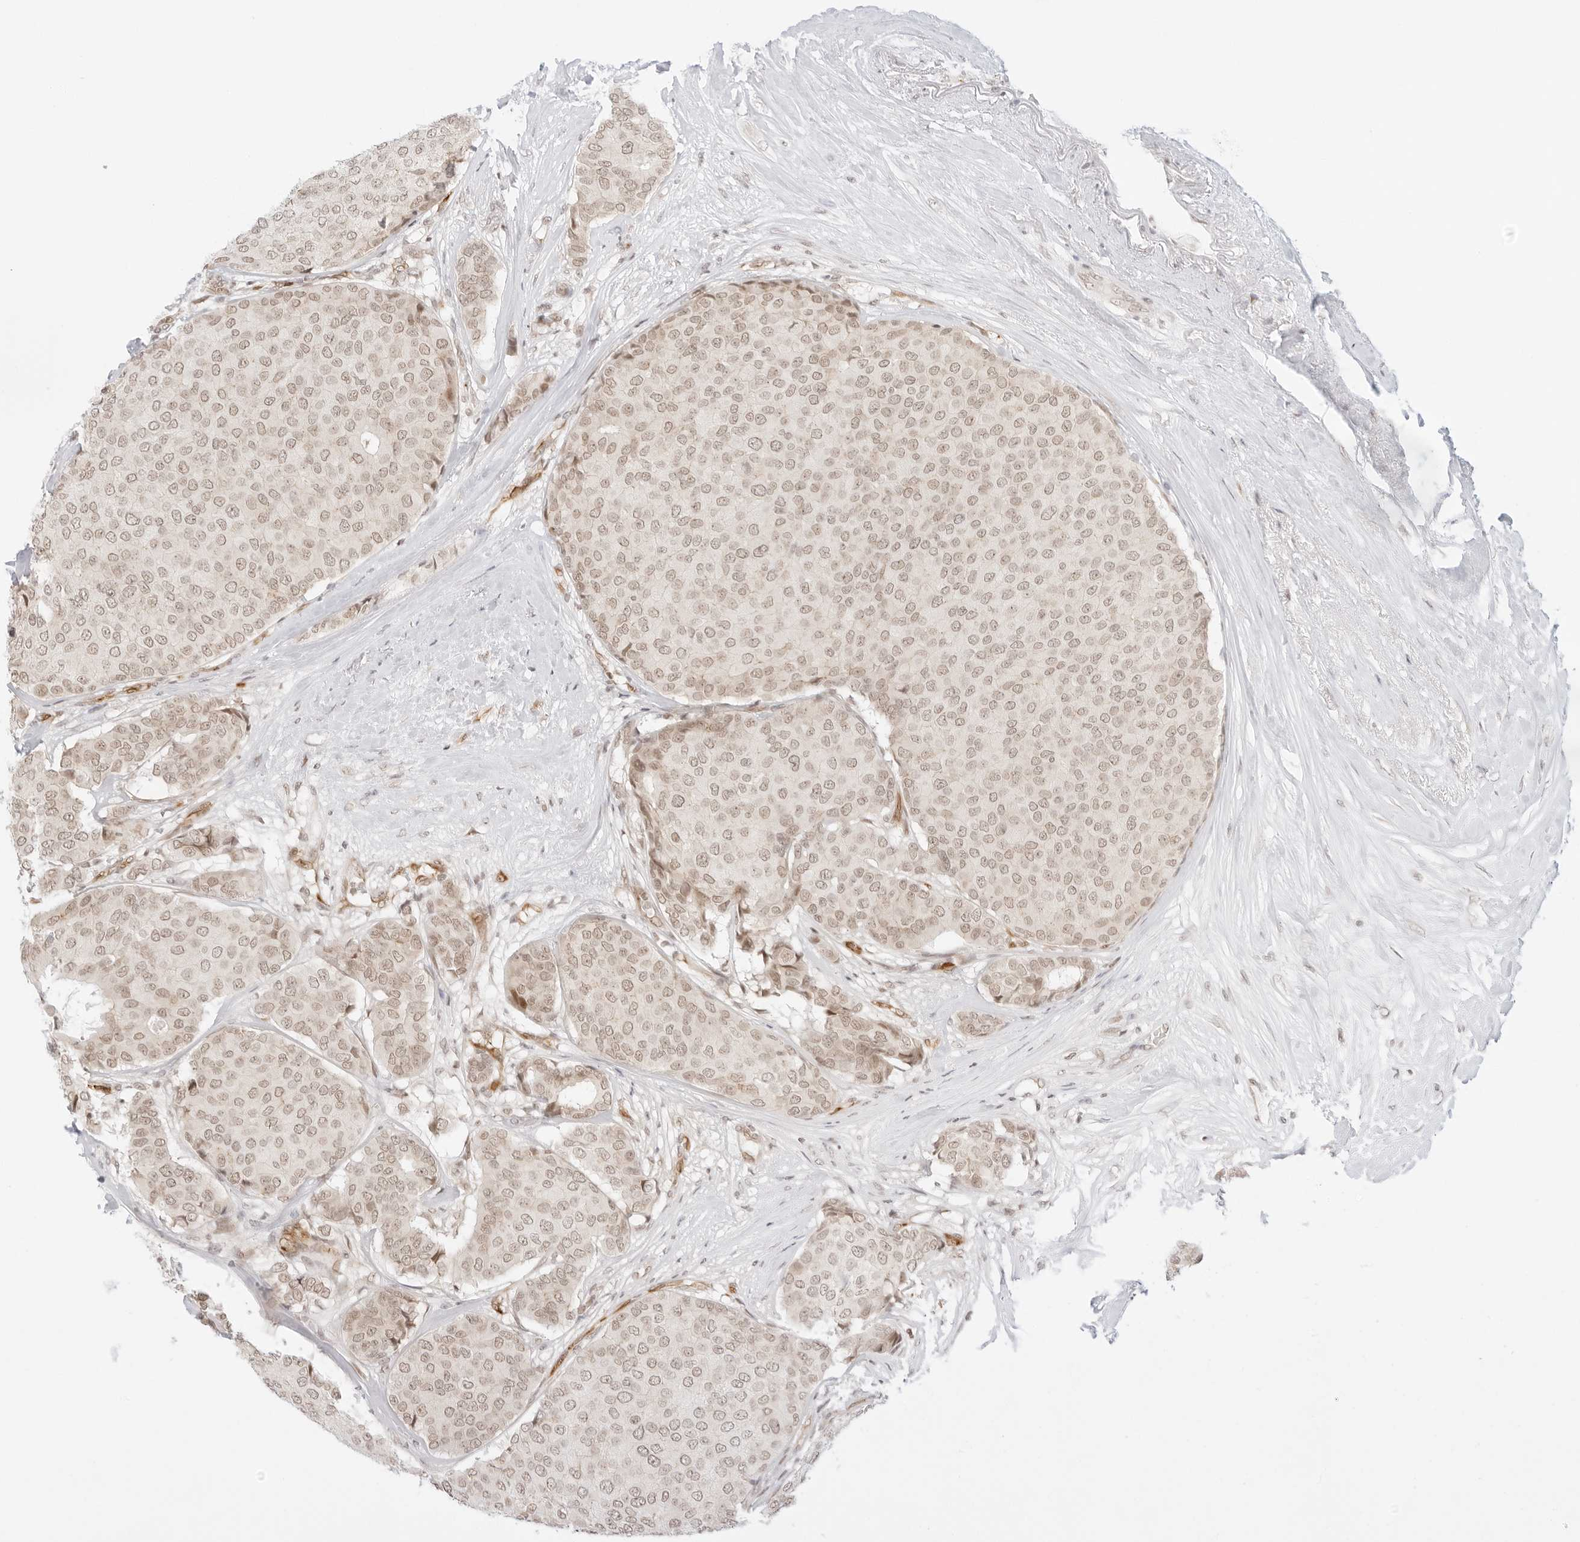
{"staining": {"intensity": "weak", "quantity": ">75%", "location": "nuclear"}, "tissue": "breast cancer", "cell_type": "Tumor cells", "image_type": "cancer", "snomed": [{"axis": "morphology", "description": "Duct carcinoma"}, {"axis": "topography", "description": "Breast"}], "caption": "Protein analysis of infiltrating ductal carcinoma (breast) tissue reveals weak nuclear expression in about >75% of tumor cells.", "gene": "GNAS", "patient": {"sex": "female", "age": 75}}